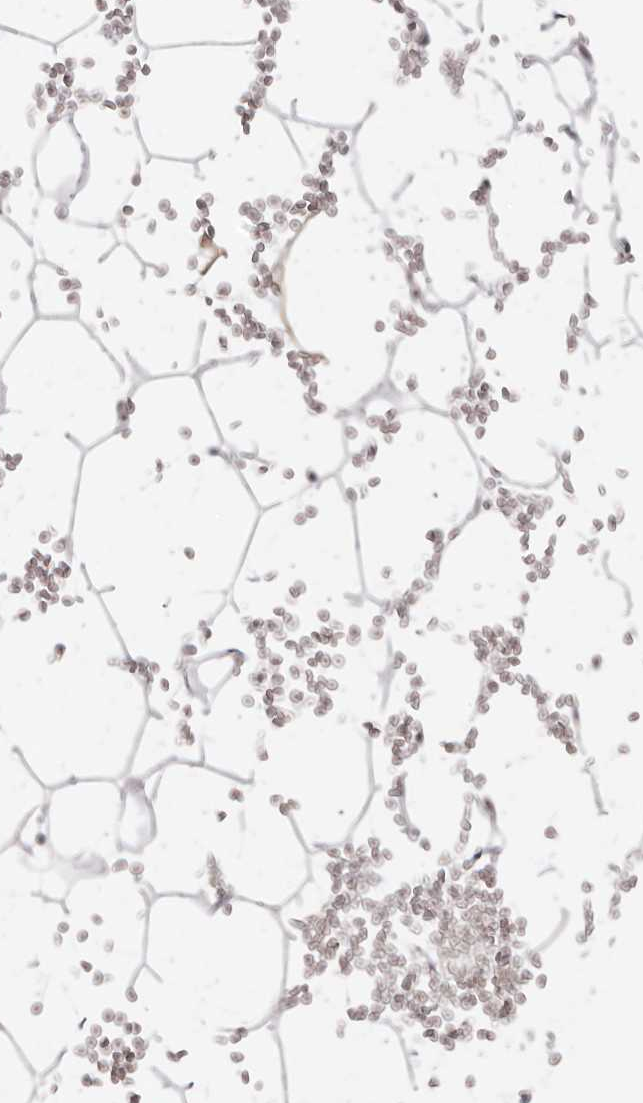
{"staining": {"intensity": "negative", "quantity": "none", "location": "none"}, "tissue": "adipose tissue", "cell_type": "Adipocytes", "image_type": "normal", "snomed": [{"axis": "morphology", "description": "Normal tissue, NOS"}, {"axis": "topography", "description": "Breast"}], "caption": "Adipose tissue stained for a protein using immunohistochemistry (IHC) shows no positivity adipocytes.", "gene": "EEF1E1", "patient": {"sex": "female", "age": 23}}